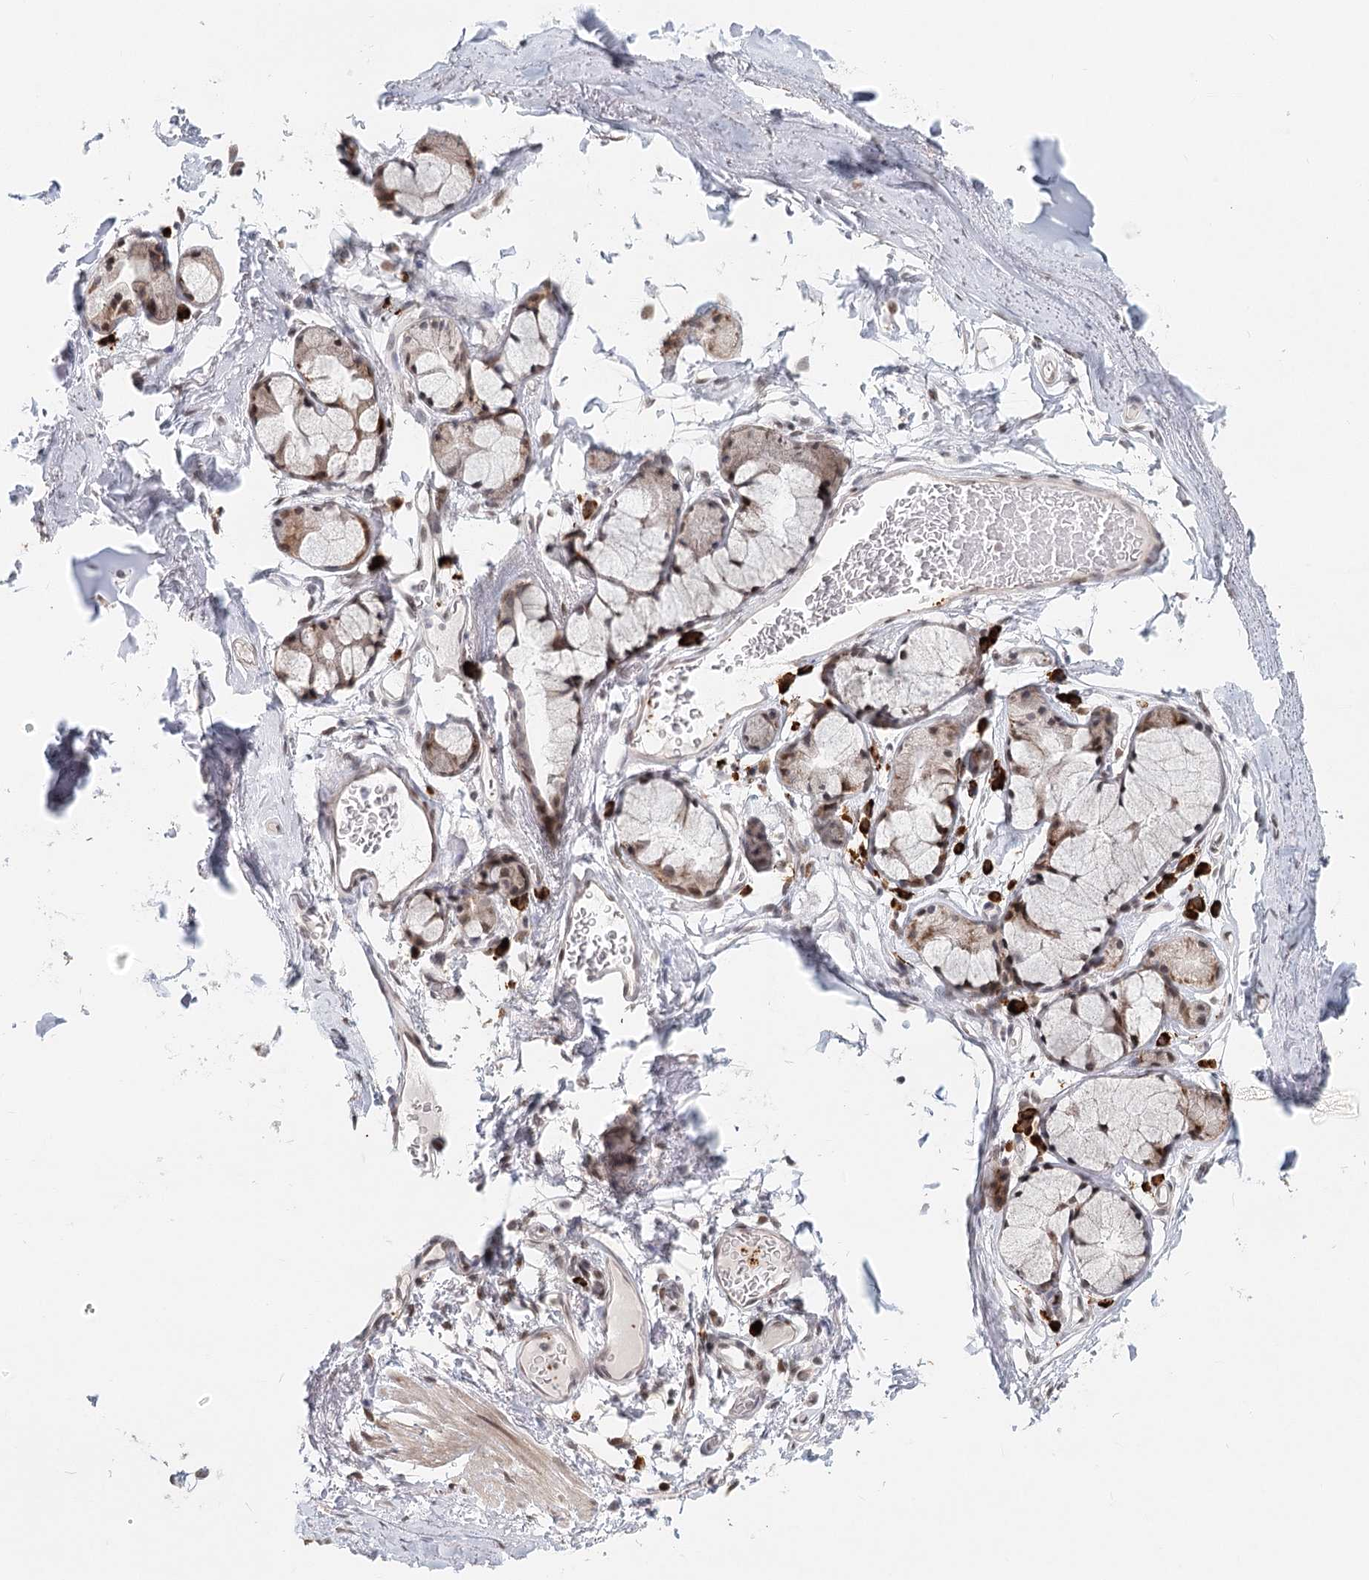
{"staining": {"intensity": "negative", "quantity": "none", "location": "none"}, "tissue": "adipose tissue", "cell_type": "Adipocytes", "image_type": "normal", "snomed": [{"axis": "morphology", "description": "Normal tissue, NOS"}, {"axis": "topography", "description": "Cartilage tissue"}, {"axis": "topography", "description": "Bronchus"}], "caption": "DAB (3,3'-diaminobenzidine) immunohistochemical staining of unremarkable human adipose tissue exhibits no significant expression in adipocytes. (Immunohistochemistry, brightfield microscopy, high magnification).", "gene": "BNIP5", "patient": {"sex": "female", "age": 73}}